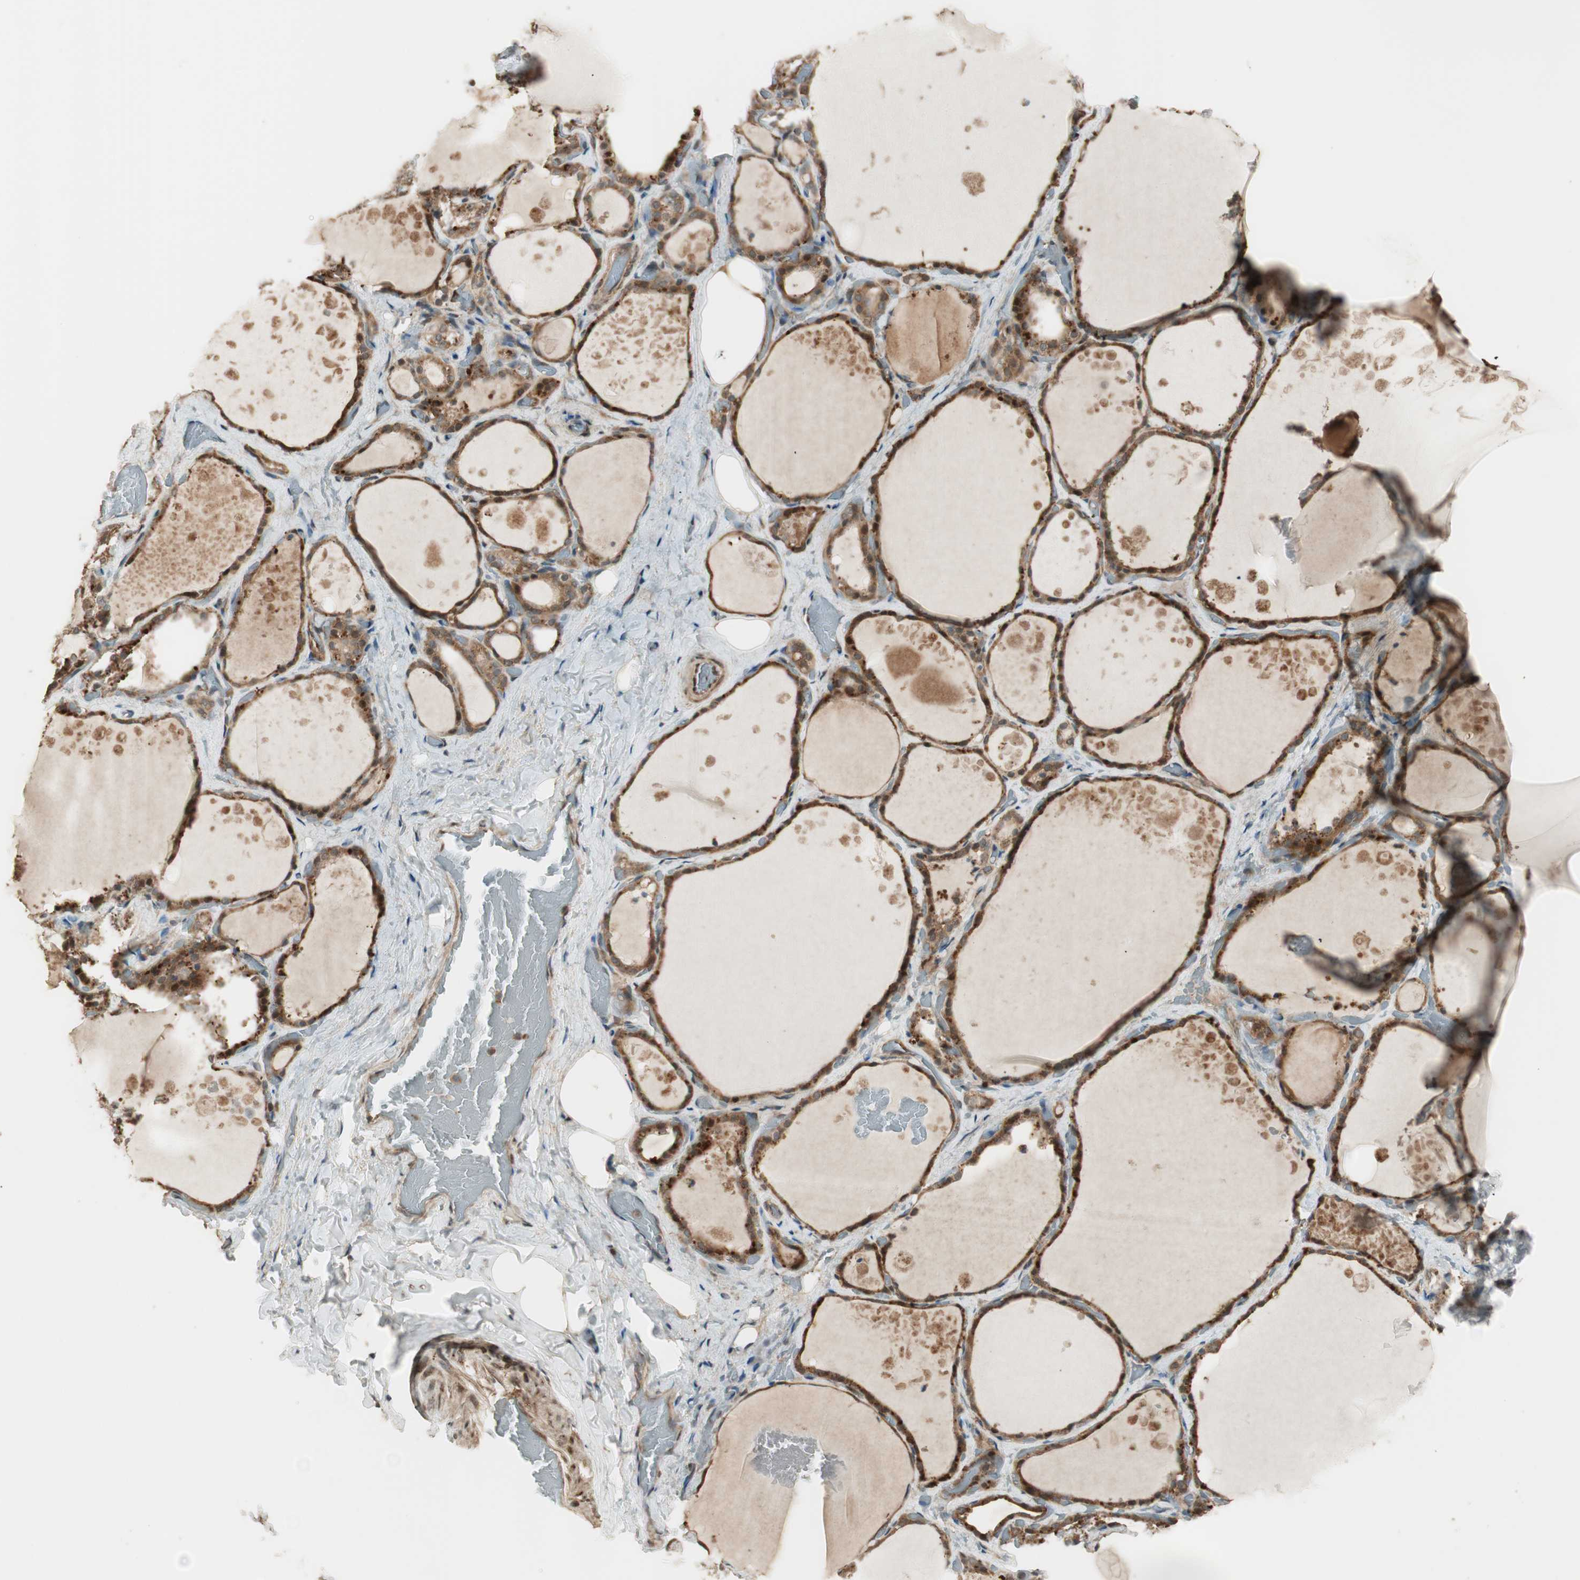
{"staining": {"intensity": "strong", "quantity": ">75%", "location": "cytoplasmic/membranous"}, "tissue": "thyroid gland", "cell_type": "Glandular cells", "image_type": "normal", "snomed": [{"axis": "morphology", "description": "Normal tissue, NOS"}, {"axis": "topography", "description": "Thyroid gland"}], "caption": "A brown stain labels strong cytoplasmic/membranous positivity of a protein in glandular cells of unremarkable thyroid gland. Using DAB (brown) and hematoxylin (blue) stains, captured at high magnification using brightfield microscopy.", "gene": "CNOT4", "patient": {"sex": "male", "age": 61}}